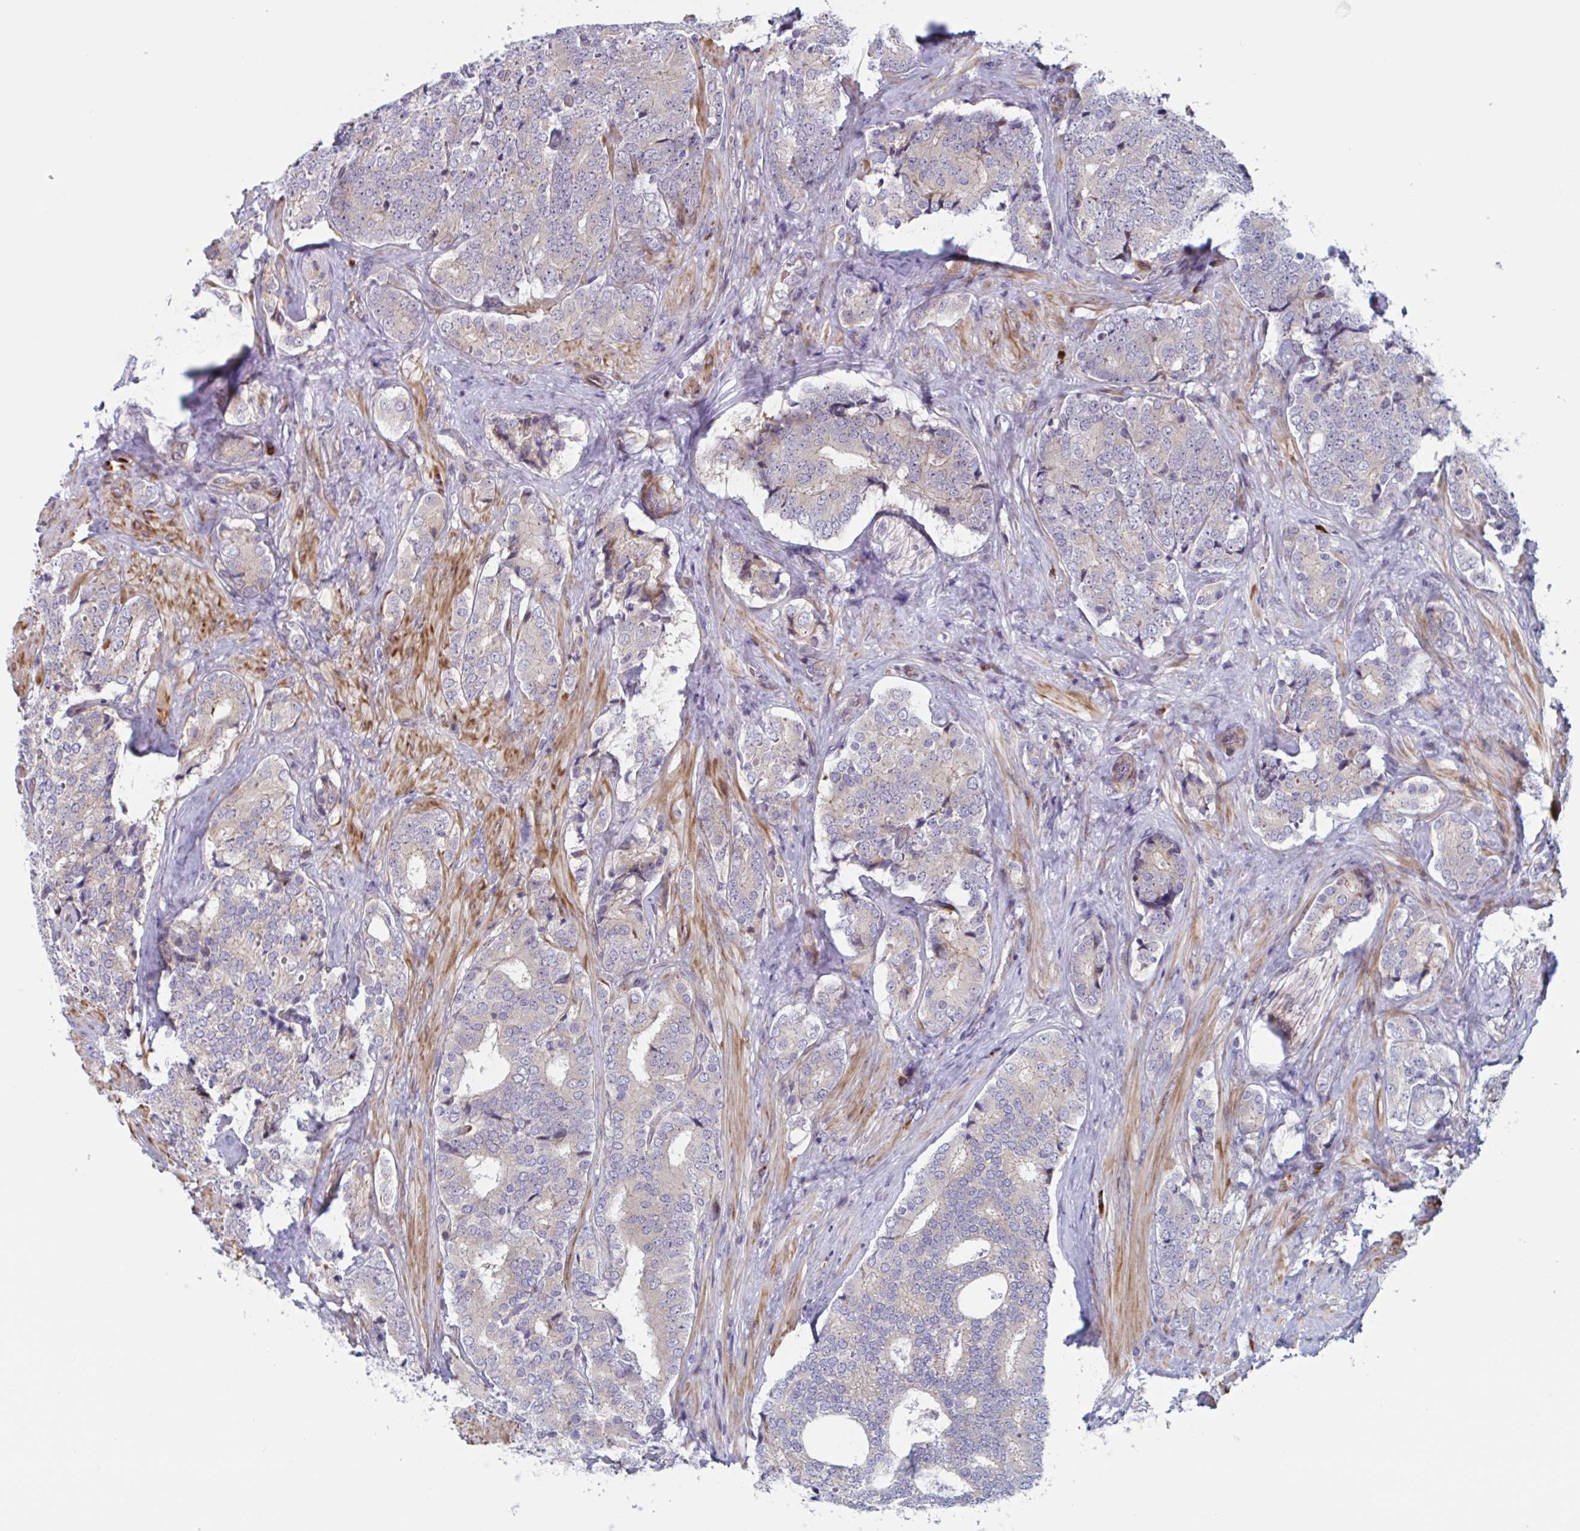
{"staining": {"intensity": "negative", "quantity": "none", "location": "none"}, "tissue": "prostate cancer", "cell_type": "Tumor cells", "image_type": "cancer", "snomed": [{"axis": "morphology", "description": "Adenocarcinoma, High grade"}, {"axis": "topography", "description": "Prostate"}], "caption": "IHC of human adenocarcinoma (high-grade) (prostate) demonstrates no expression in tumor cells. (DAB IHC, high magnification).", "gene": "DUXA", "patient": {"sex": "male", "age": 62}}